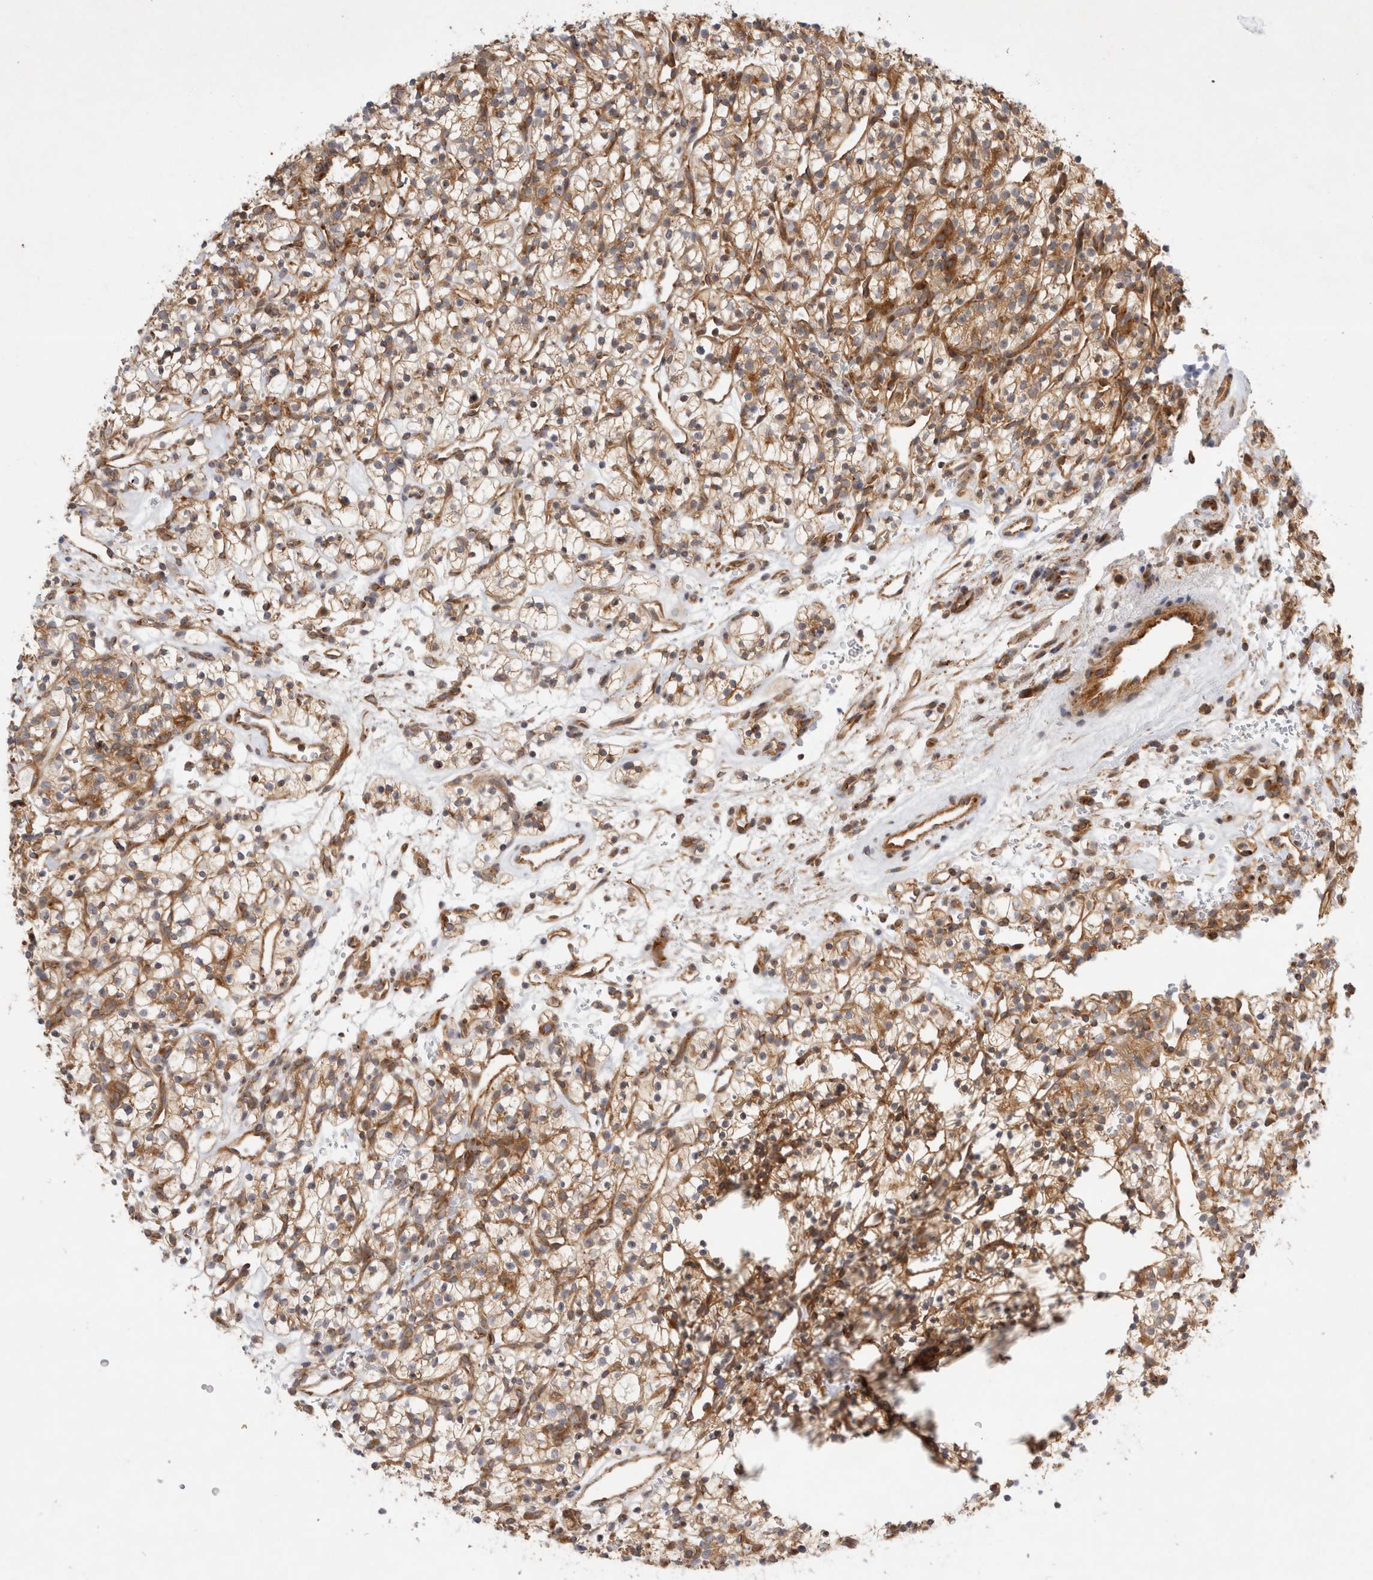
{"staining": {"intensity": "moderate", "quantity": ">75%", "location": "cytoplasmic/membranous"}, "tissue": "renal cancer", "cell_type": "Tumor cells", "image_type": "cancer", "snomed": [{"axis": "morphology", "description": "Adenocarcinoma, NOS"}, {"axis": "topography", "description": "Kidney"}], "caption": "An immunohistochemistry (IHC) histopathology image of tumor tissue is shown. Protein staining in brown highlights moderate cytoplasmic/membranous positivity in renal cancer within tumor cells. The staining was performed using DAB to visualize the protein expression in brown, while the nuclei were stained in blue with hematoxylin (Magnification: 20x).", "gene": "GPR150", "patient": {"sex": "female", "age": 57}}